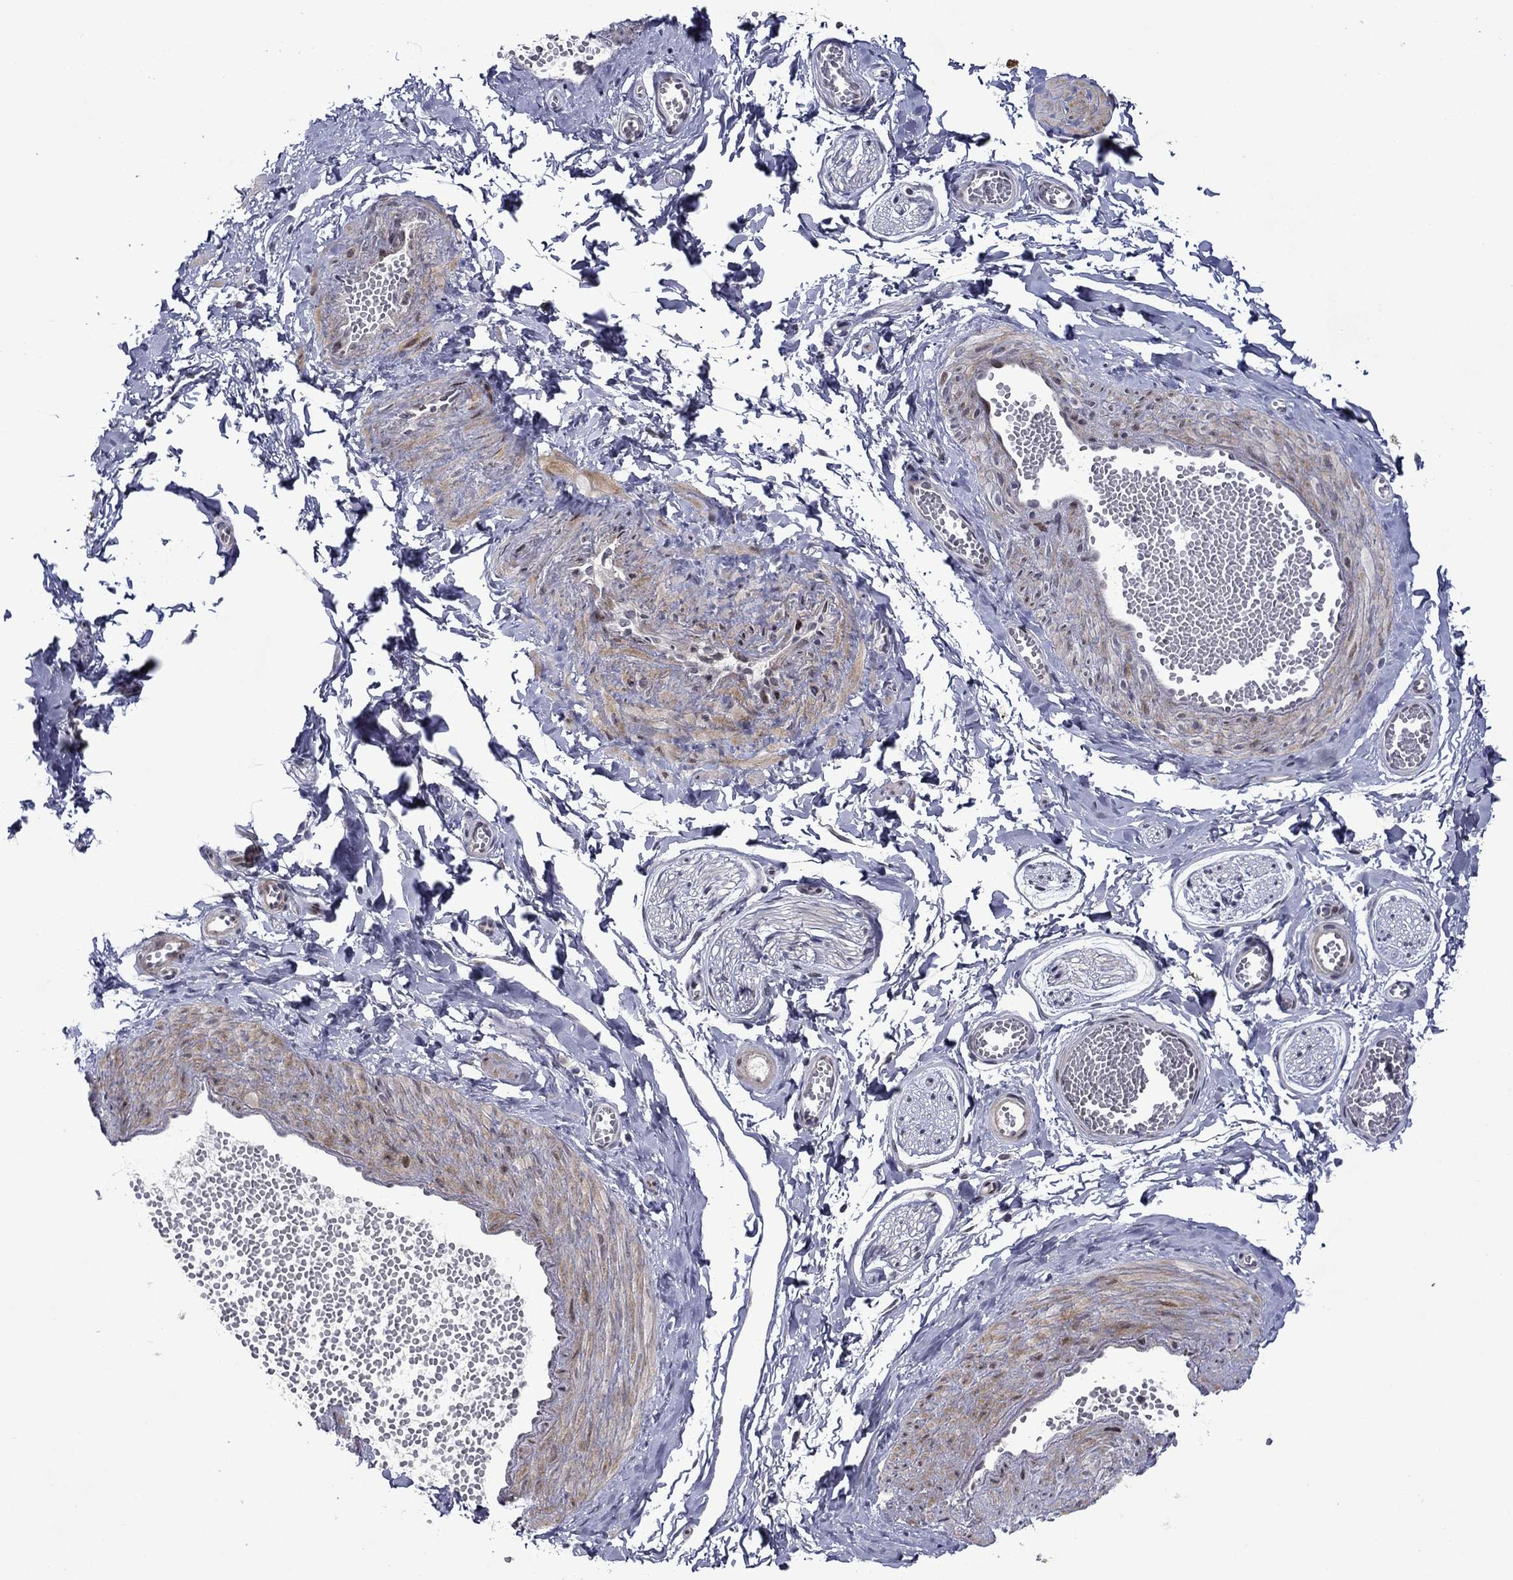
{"staining": {"intensity": "negative", "quantity": "none", "location": "none"}, "tissue": "adipose tissue", "cell_type": "Adipocytes", "image_type": "normal", "snomed": [{"axis": "morphology", "description": "Normal tissue, NOS"}, {"axis": "topography", "description": "Smooth muscle"}, {"axis": "topography", "description": "Peripheral nerve tissue"}], "caption": "DAB (3,3'-diaminobenzidine) immunohistochemical staining of unremarkable adipose tissue displays no significant positivity in adipocytes.", "gene": "B3GAT1", "patient": {"sex": "male", "age": 22}}